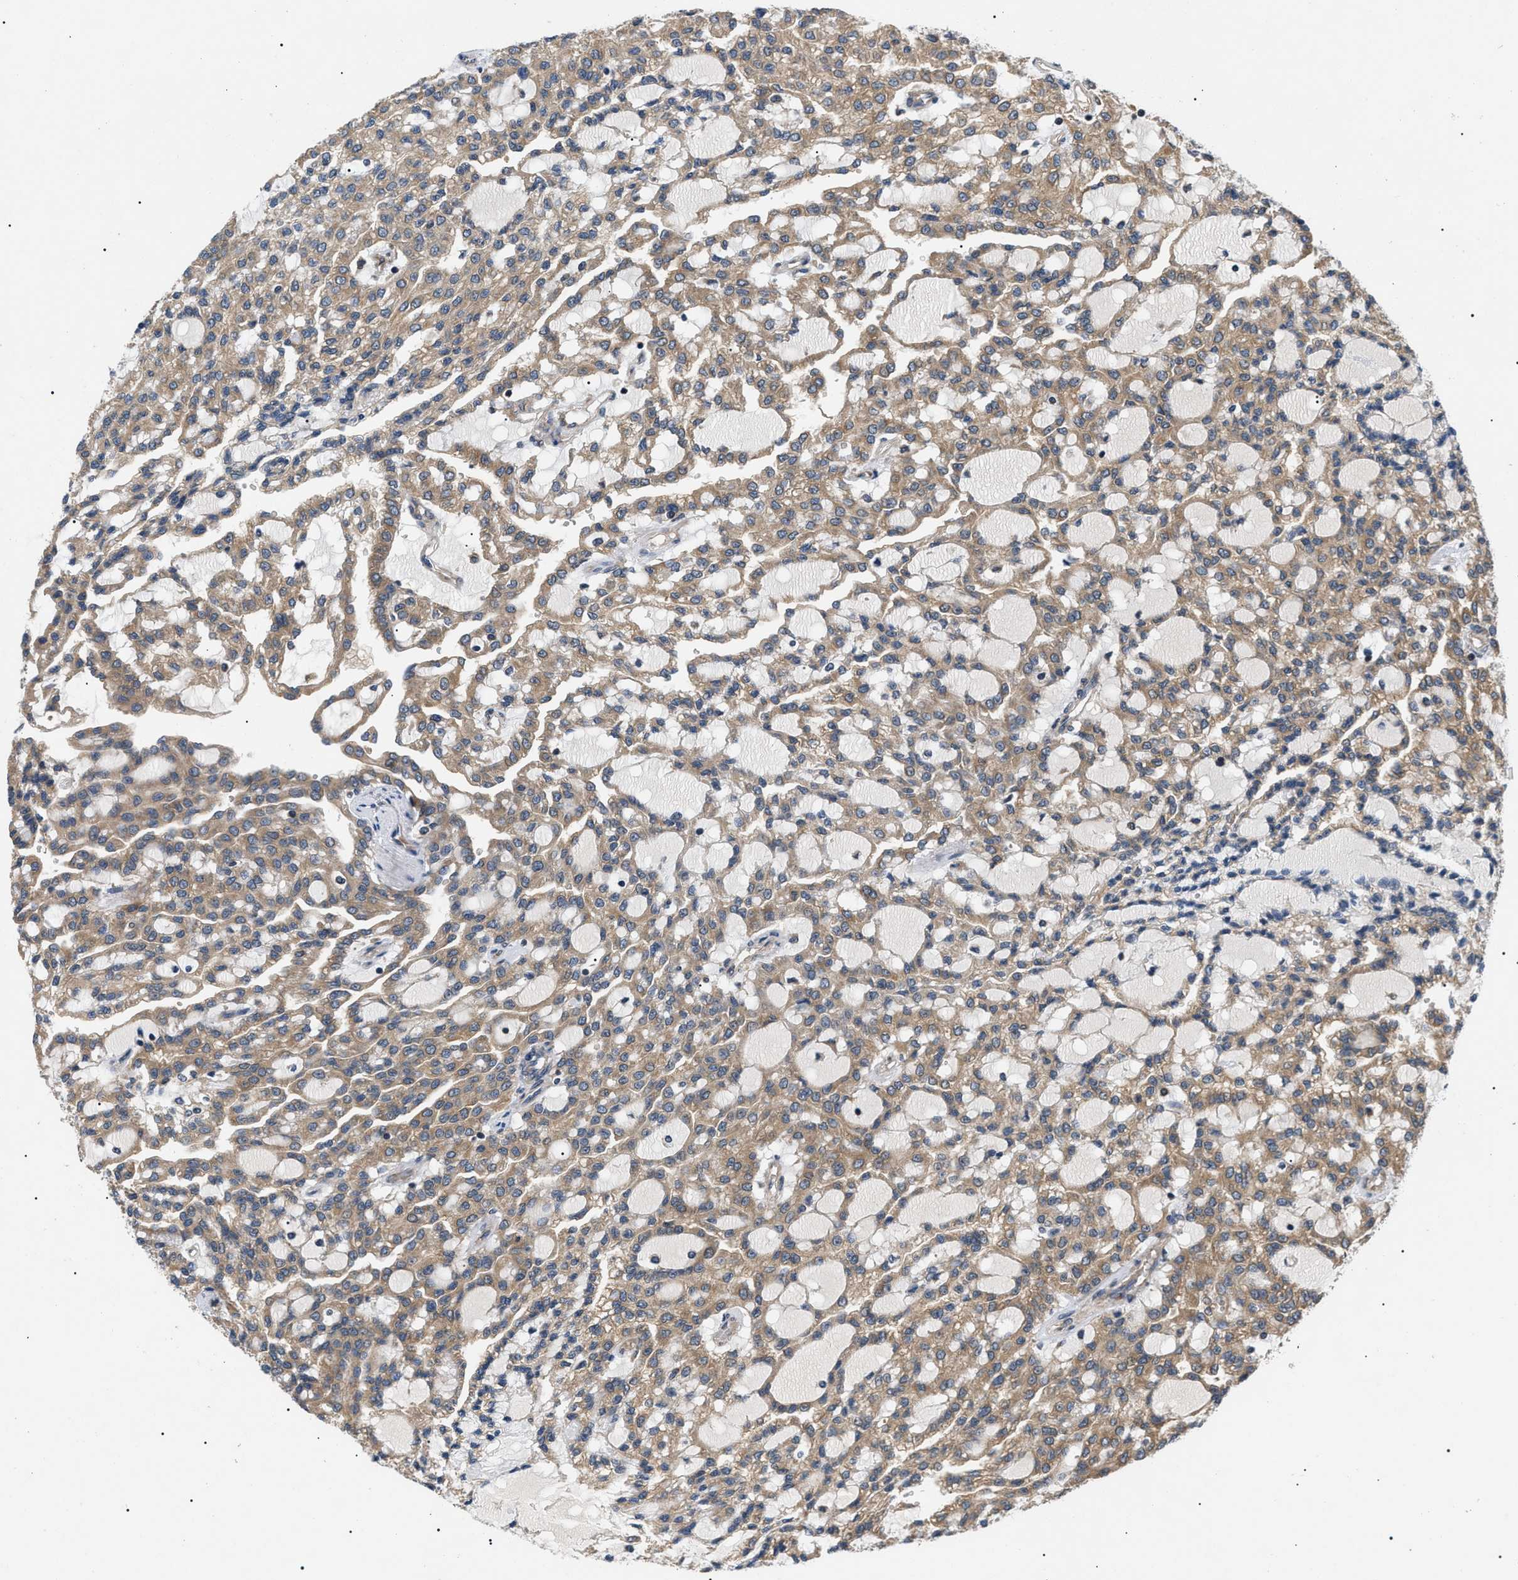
{"staining": {"intensity": "moderate", "quantity": ">75%", "location": "cytoplasmic/membranous"}, "tissue": "renal cancer", "cell_type": "Tumor cells", "image_type": "cancer", "snomed": [{"axis": "morphology", "description": "Adenocarcinoma, NOS"}, {"axis": "topography", "description": "Kidney"}], "caption": "High-magnification brightfield microscopy of renal cancer (adenocarcinoma) stained with DAB (brown) and counterstained with hematoxylin (blue). tumor cells exhibit moderate cytoplasmic/membranous positivity is appreciated in approximately>75% of cells.", "gene": "PPM1B", "patient": {"sex": "male", "age": 63}}